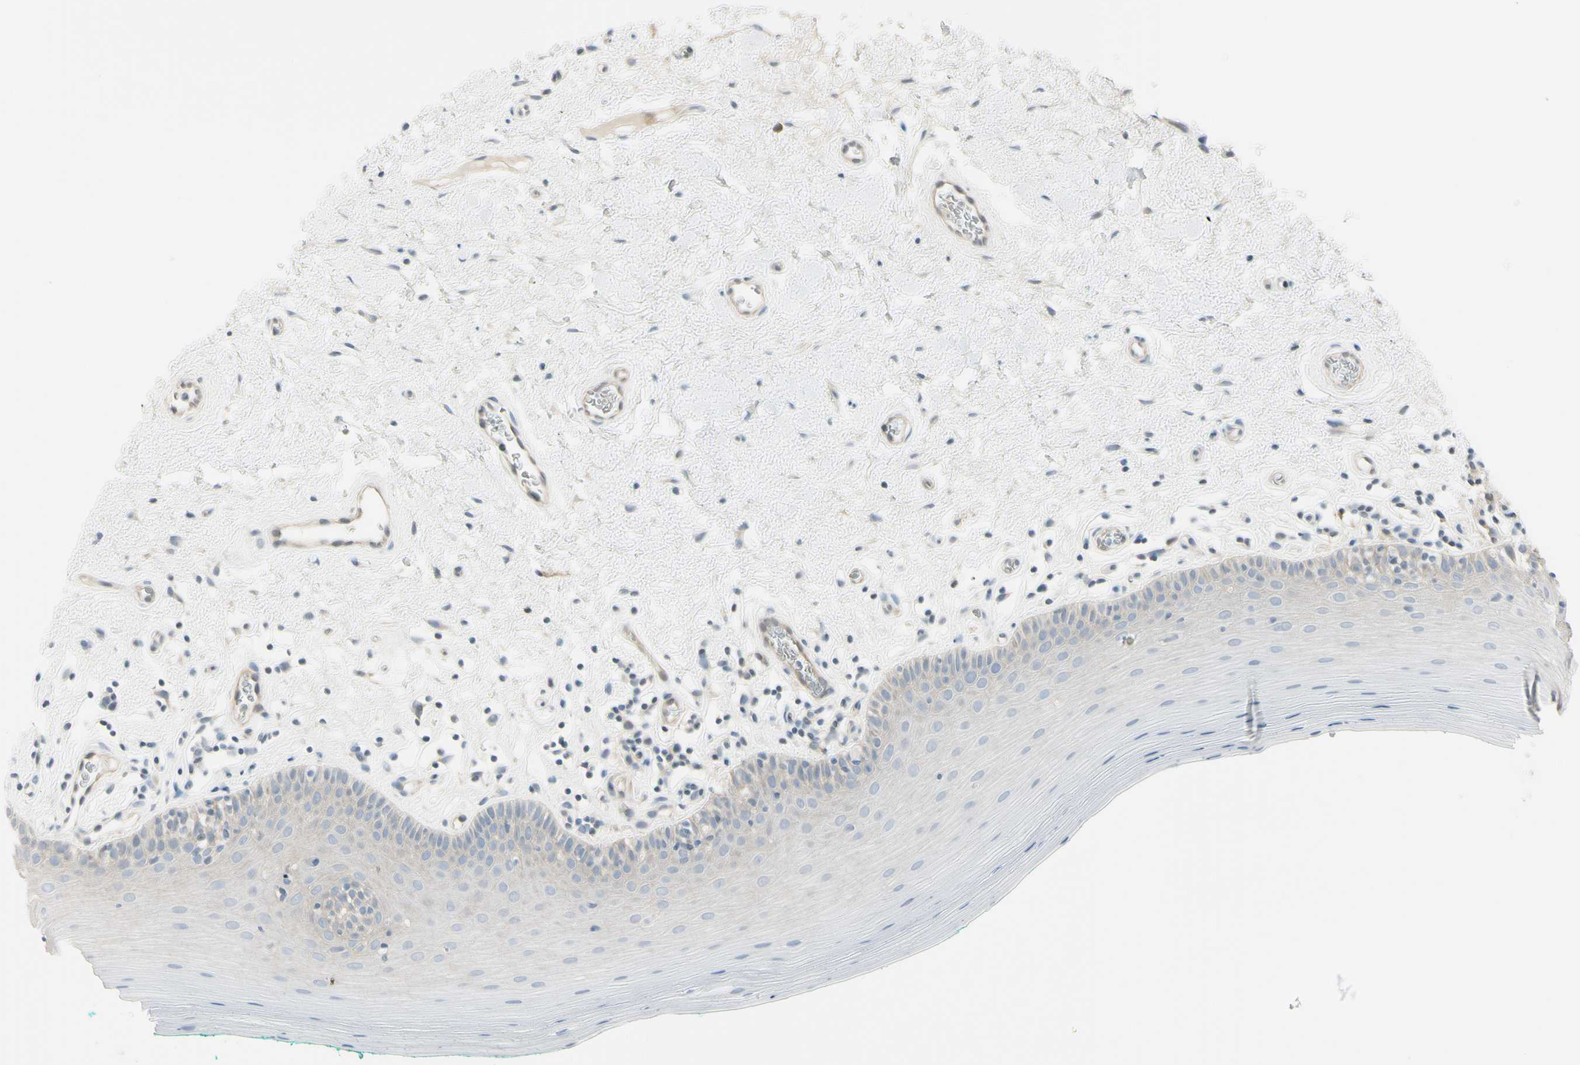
{"staining": {"intensity": "negative", "quantity": "none", "location": "none"}, "tissue": "oral mucosa", "cell_type": "Squamous epithelial cells", "image_type": "normal", "snomed": [{"axis": "morphology", "description": "Normal tissue, NOS"}, {"axis": "topography", "description": "Skeletal muscle"}, {"axis": "topography", "description": "Oral tissue"}], "caption": "Immunohistochemical staining of benign human oral mucosa shows no significant staining in squamous epithelial cells.", "gene": "ASB9", "patient": {"sex": "male", "age": 58}}